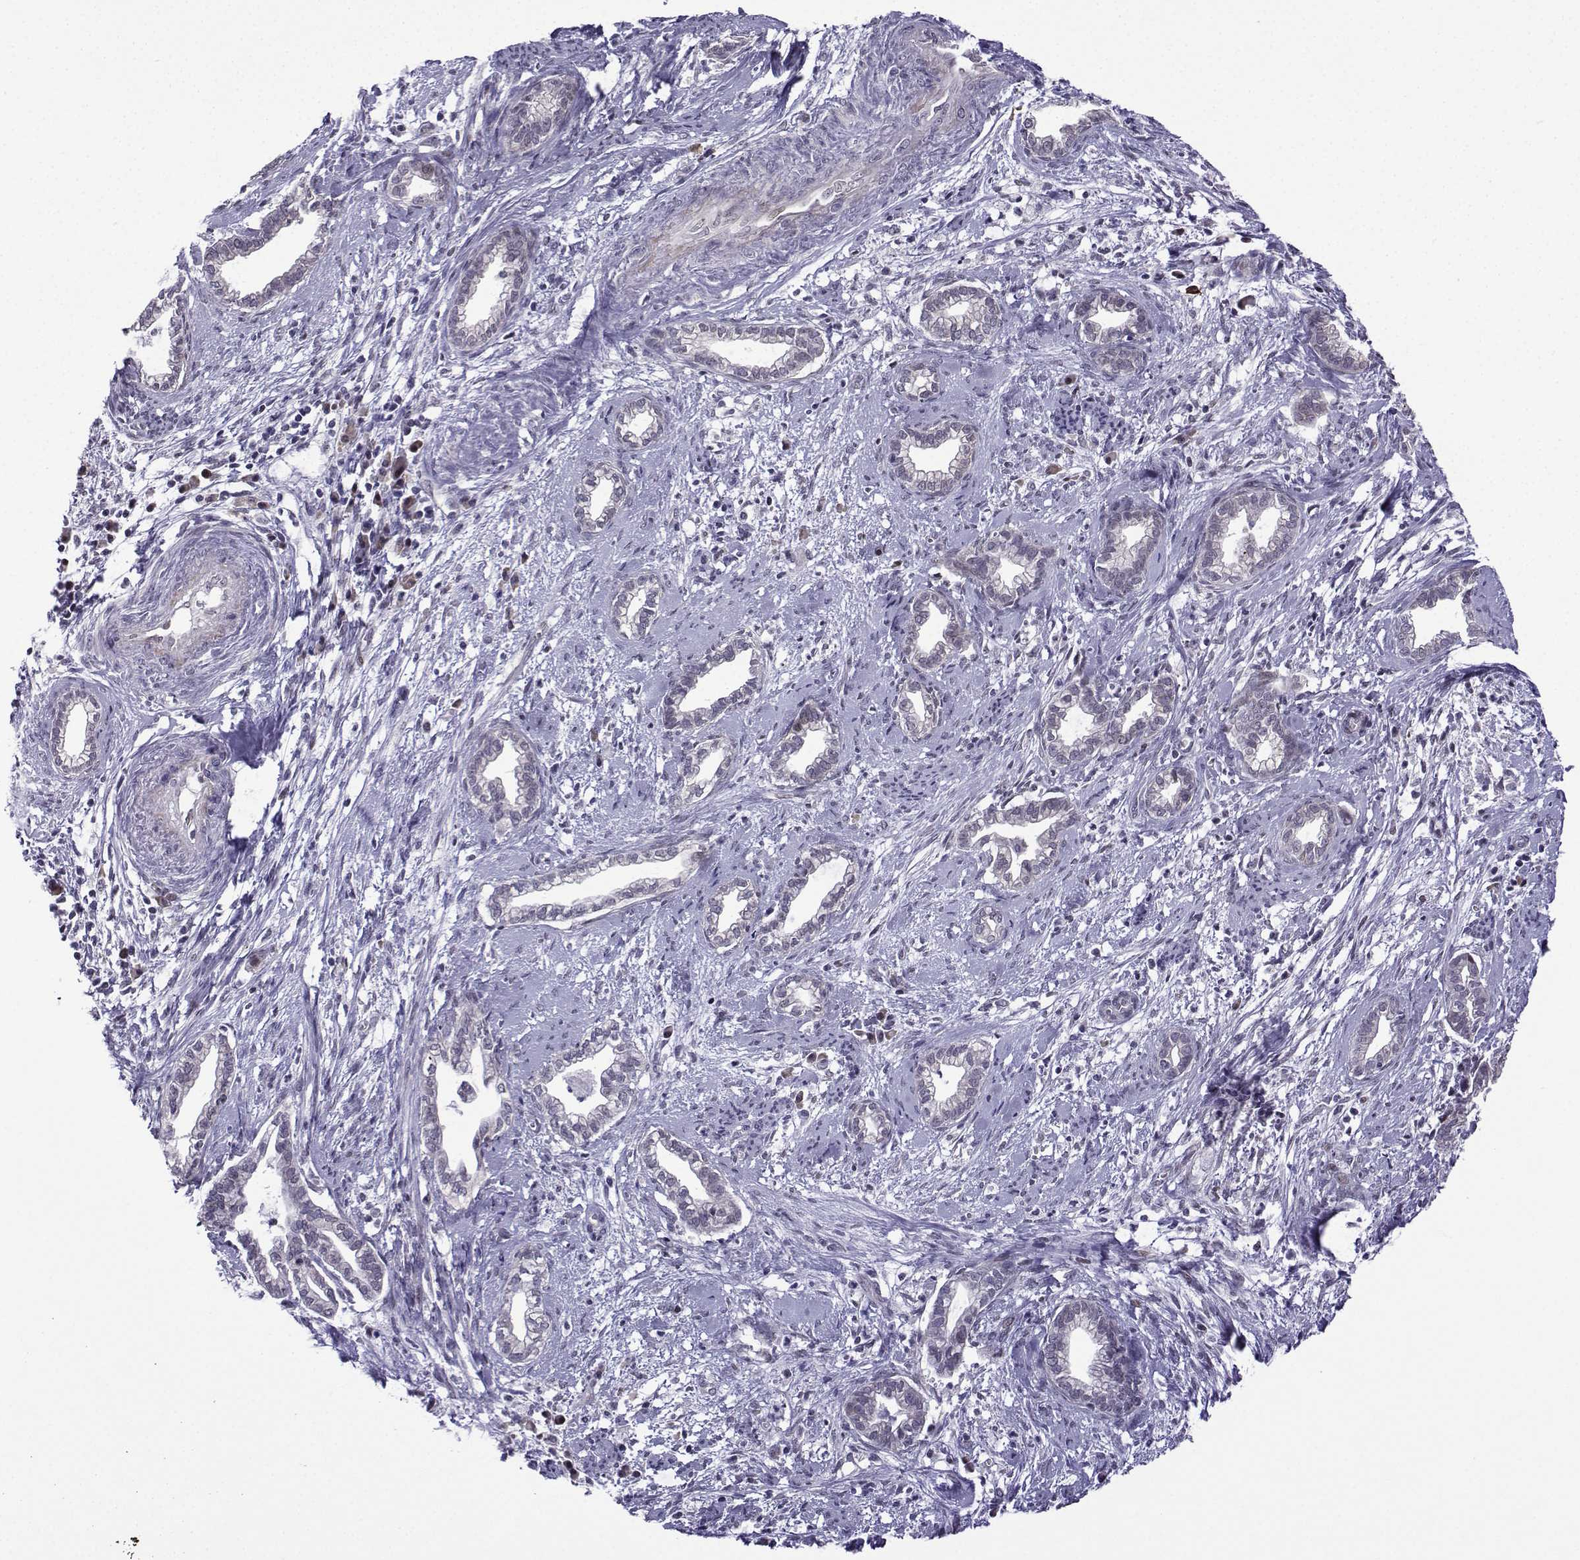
{"staining": {"intensity": "weak", "quantity": "<25%", "location": "cytoplasmic/membranous"}, "tissue": "cervical cancer", "cell_type": "Tumor cells", "image_type": "cancer", "snomed": [{"axis": "morphology", "description": "Adenocarcinoma, NOS"}, {"axis": "topography", "description": "Cervix"}], "caption": "Image shows no significant protein expression in tumor cells of adenocarcinoma (cervical).", "gene": "FGF3", "patient": {"sex": "female", "age": 62}}